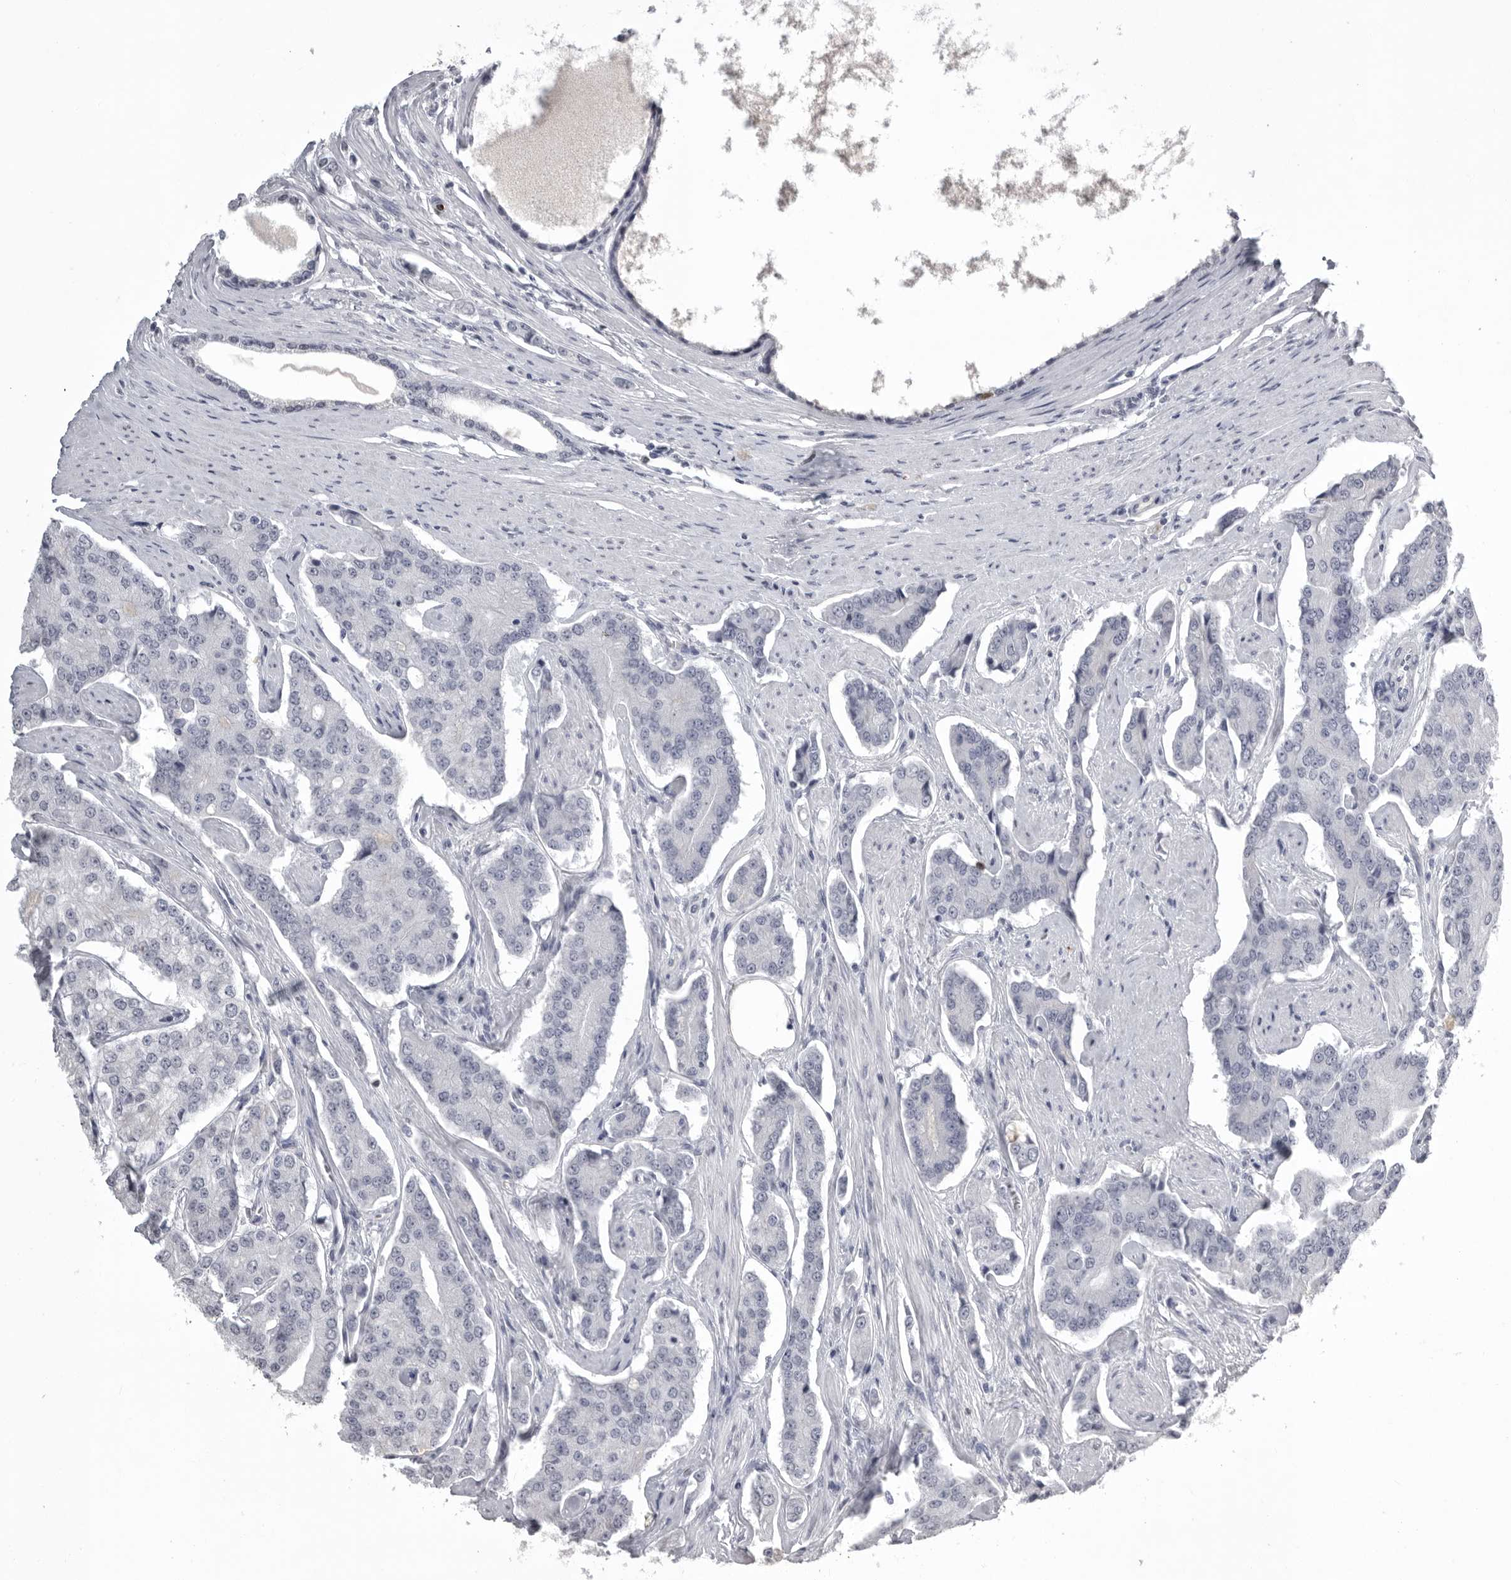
{"staining": {"intensity": "negative", "quantity": "none", "location": "none"}, "tissue": "prostate cancer", "cell_type": "Tumor cells", "image_type": "cancer", "snomed": [{"axis": "morphology", "description": "Adenocarcinoma, High grade"}, {"axis": "topography", "description": "Prostate"}], "caption": "The image shows no staining of tumor cells in prostate cancer (adenocarcinoma (high-grade)).", "gene": "GNLY", "patient": {"sex": "male", "age": 71}}